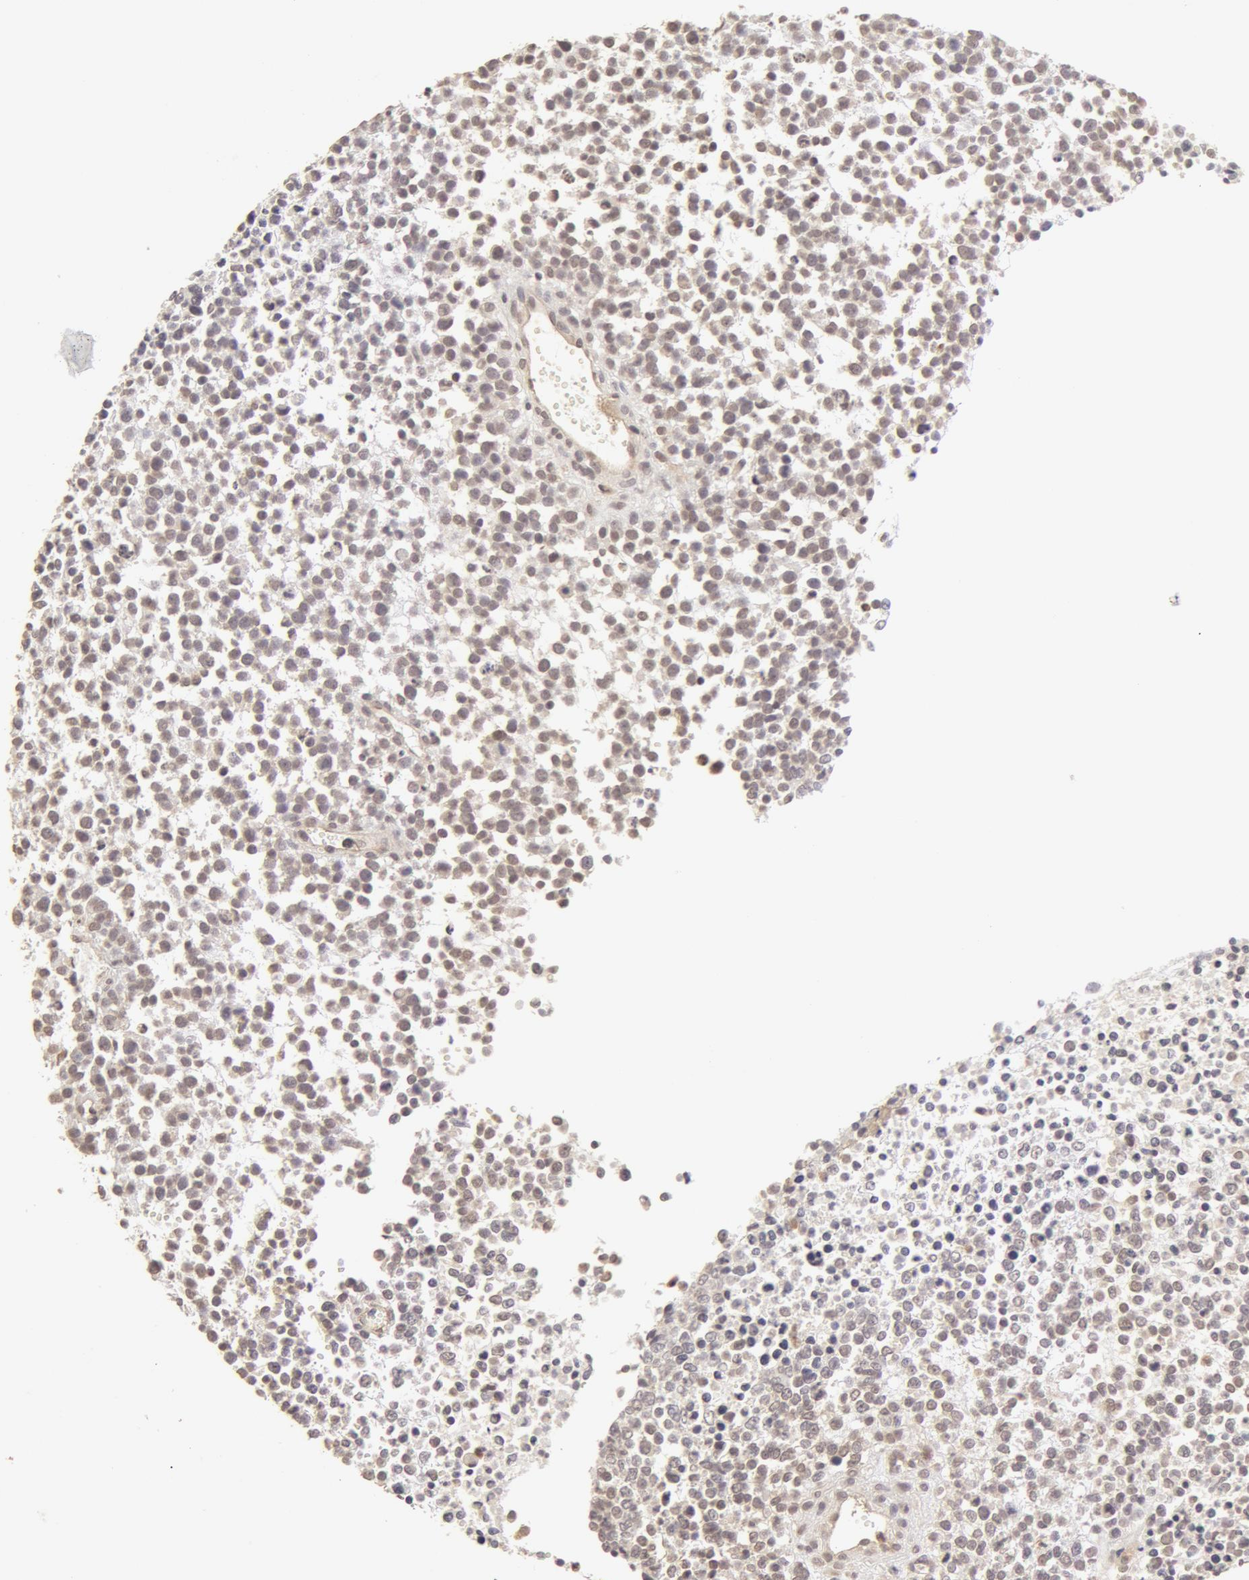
{"staining": {"intensity": "weak", "quantity": "25%-75%", "location": "nuclear"}, "tissue": "glioma", "cell_type": "Tumor cells", "image_type": "cancer", "snomed": [{"axis": "morphology", "description": "Glioma, malignant, High grade"}, {"axis": "topography", "description": "Brain"}], "caption": "Protein expression analysis of human malignant glioma (high-grade) reveals weak nuclear expression in about 25%-75% of tumor cells.", "gene": "ADAM10", "patient": {"sex": "male", "age": 66}}